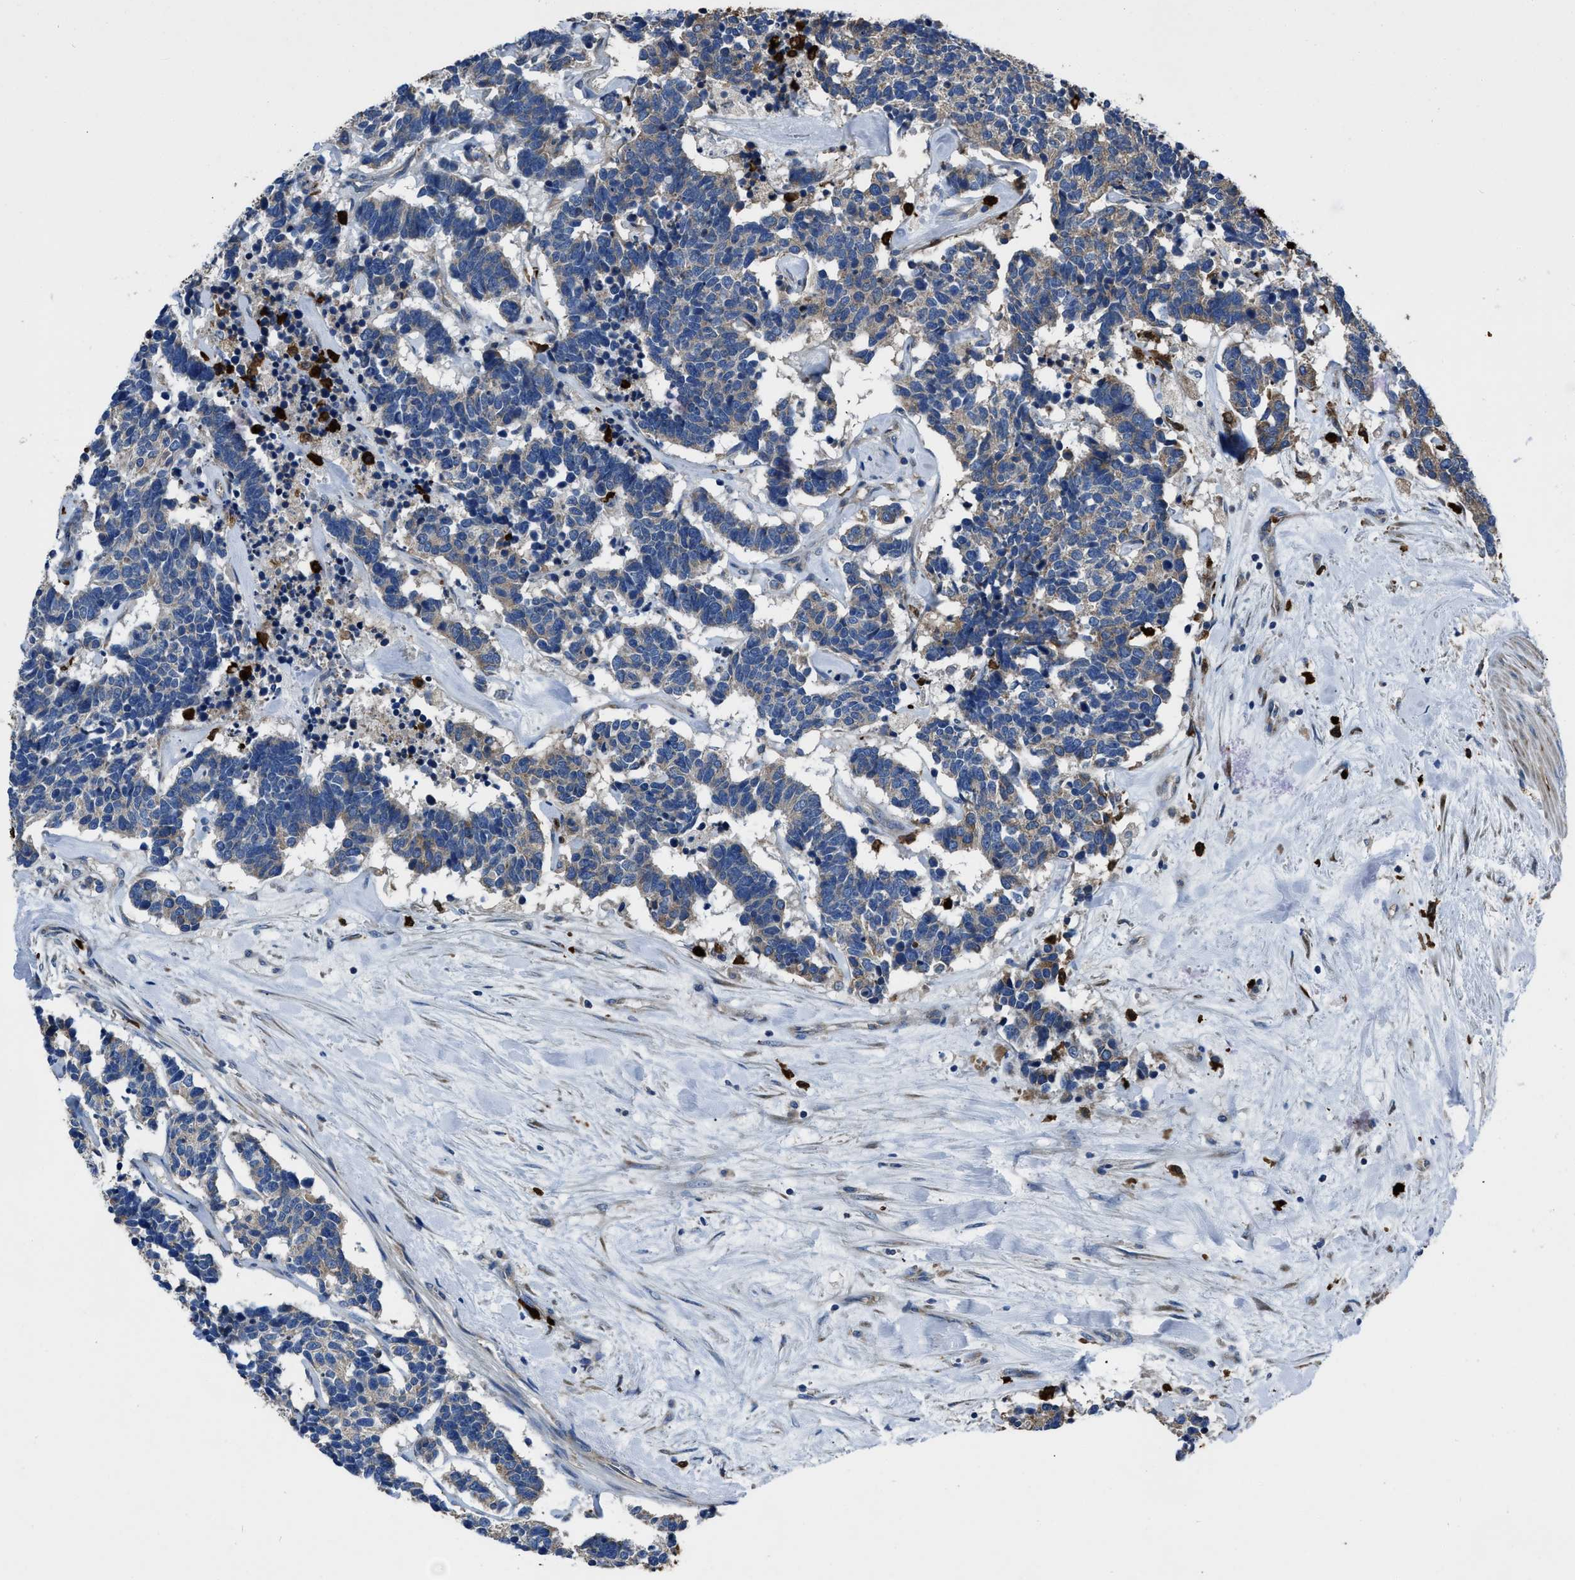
{"staining": {"intensity": "weak", "quantity": "<25%", "location": "cytoplasmic/membranous"}, "tissue": "carcinoid", "cell_type": "Tumor cells", "image_type": "cancer", "snomed": [{"axis": "morphology", "description": "Carcinoma, NOS"}, {"axis": "morphology", "description": "Carcinoid, malignant, NOS"}, {"axis": "topography", "description": "Urinary bladder"}], "caption": "Carcinoma was stained to show a protein in brown. There is no significant positivity in tumor cells.", "gene": "ANGPT1", "patient": {"sex": "male", "age": 57}}